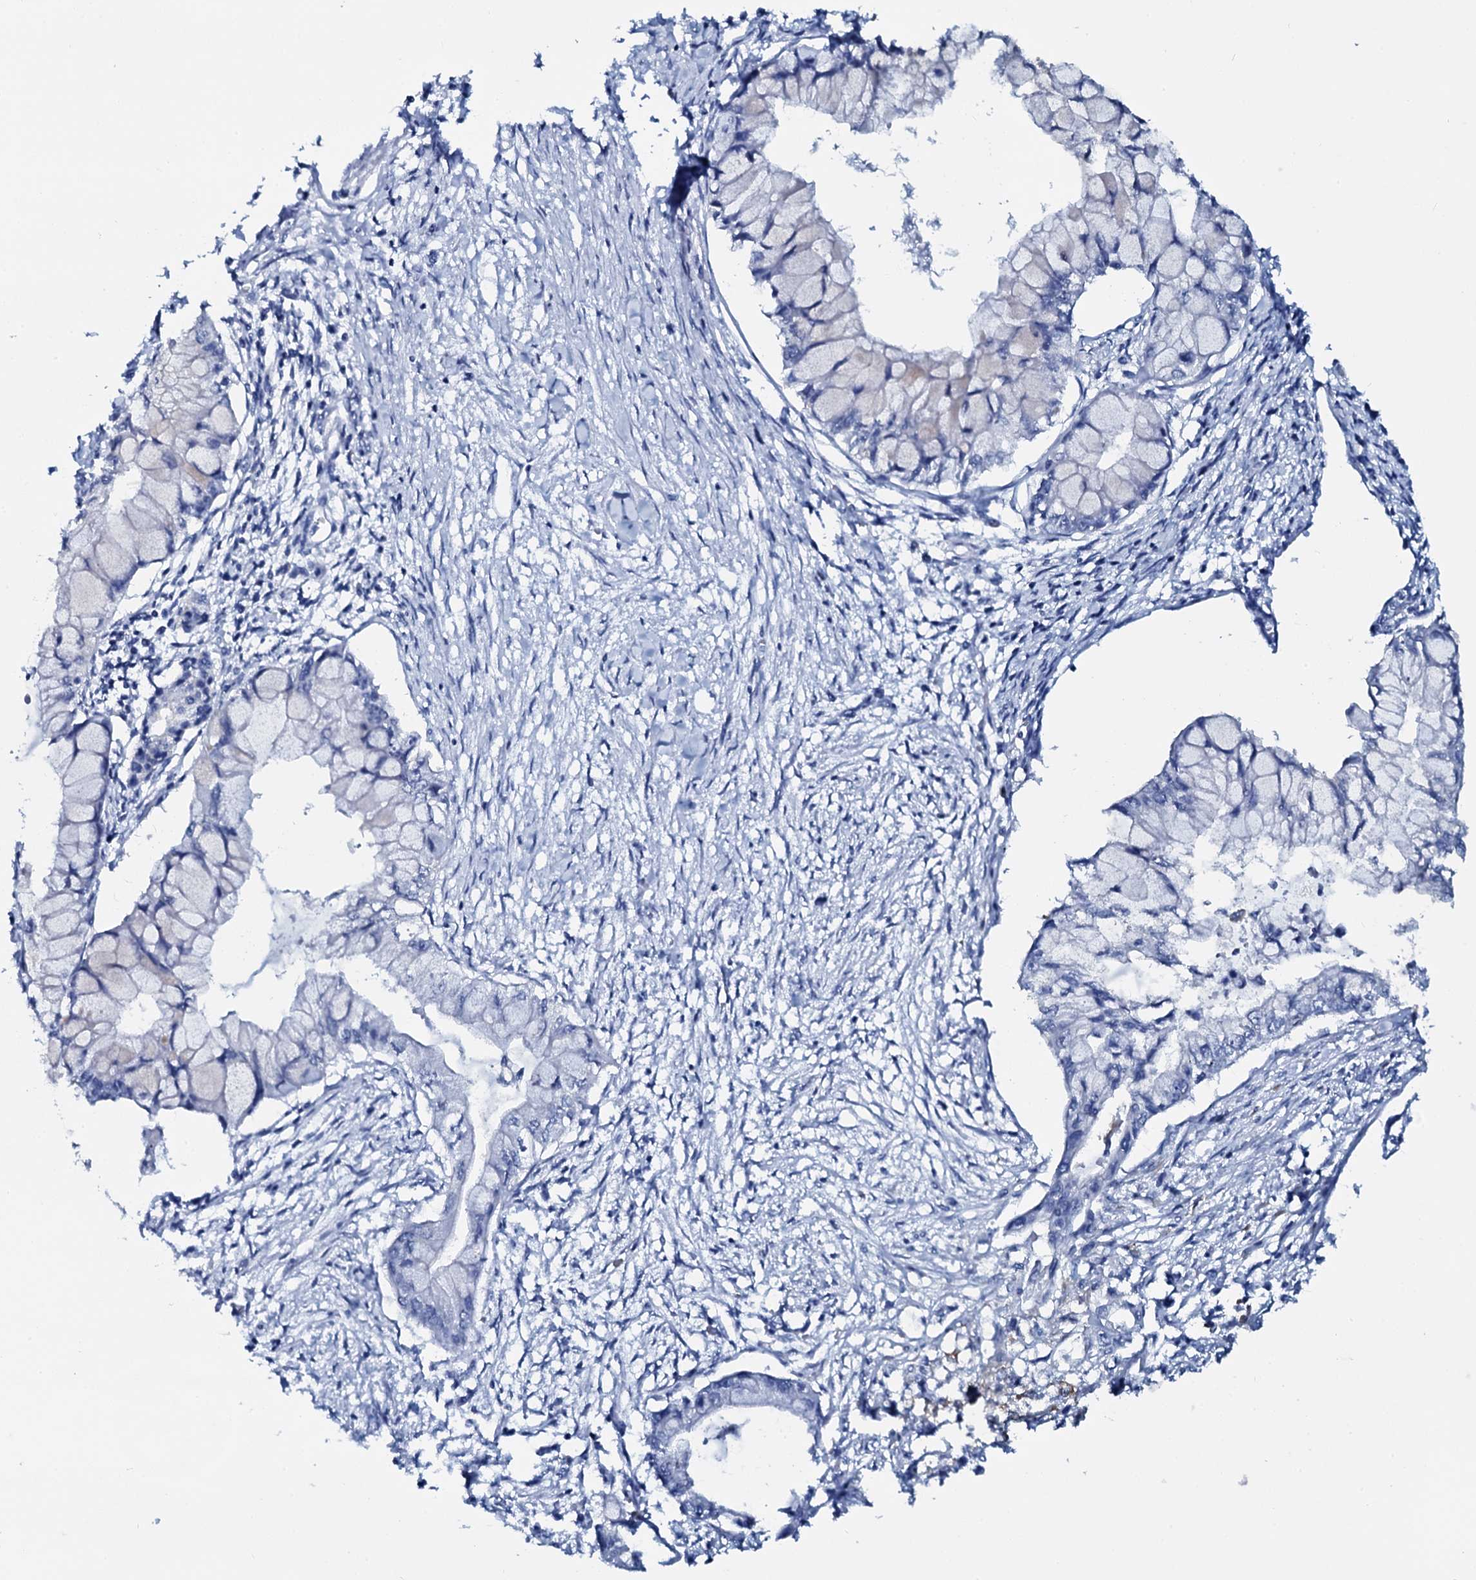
{"staining": {"intensity": "negative", "quantity": "none", "location": "none"}, "tissue": "pancreatic cancer", "cell_type": "Tumor cells", "image_type": "cancer", "snomed": [{"axis": "morphology", "description": "Adenocarcinoma, NOS"}, {"axis": "topography", "description": "Pancreas"}], "caption": "Immunohistochemical staining of adenocarcinoma (pancreatic) demonstrates no significant positivity in tumor cells.", "gene": "SLC4A7", "patient": {"sex": "male", "age": 48}}